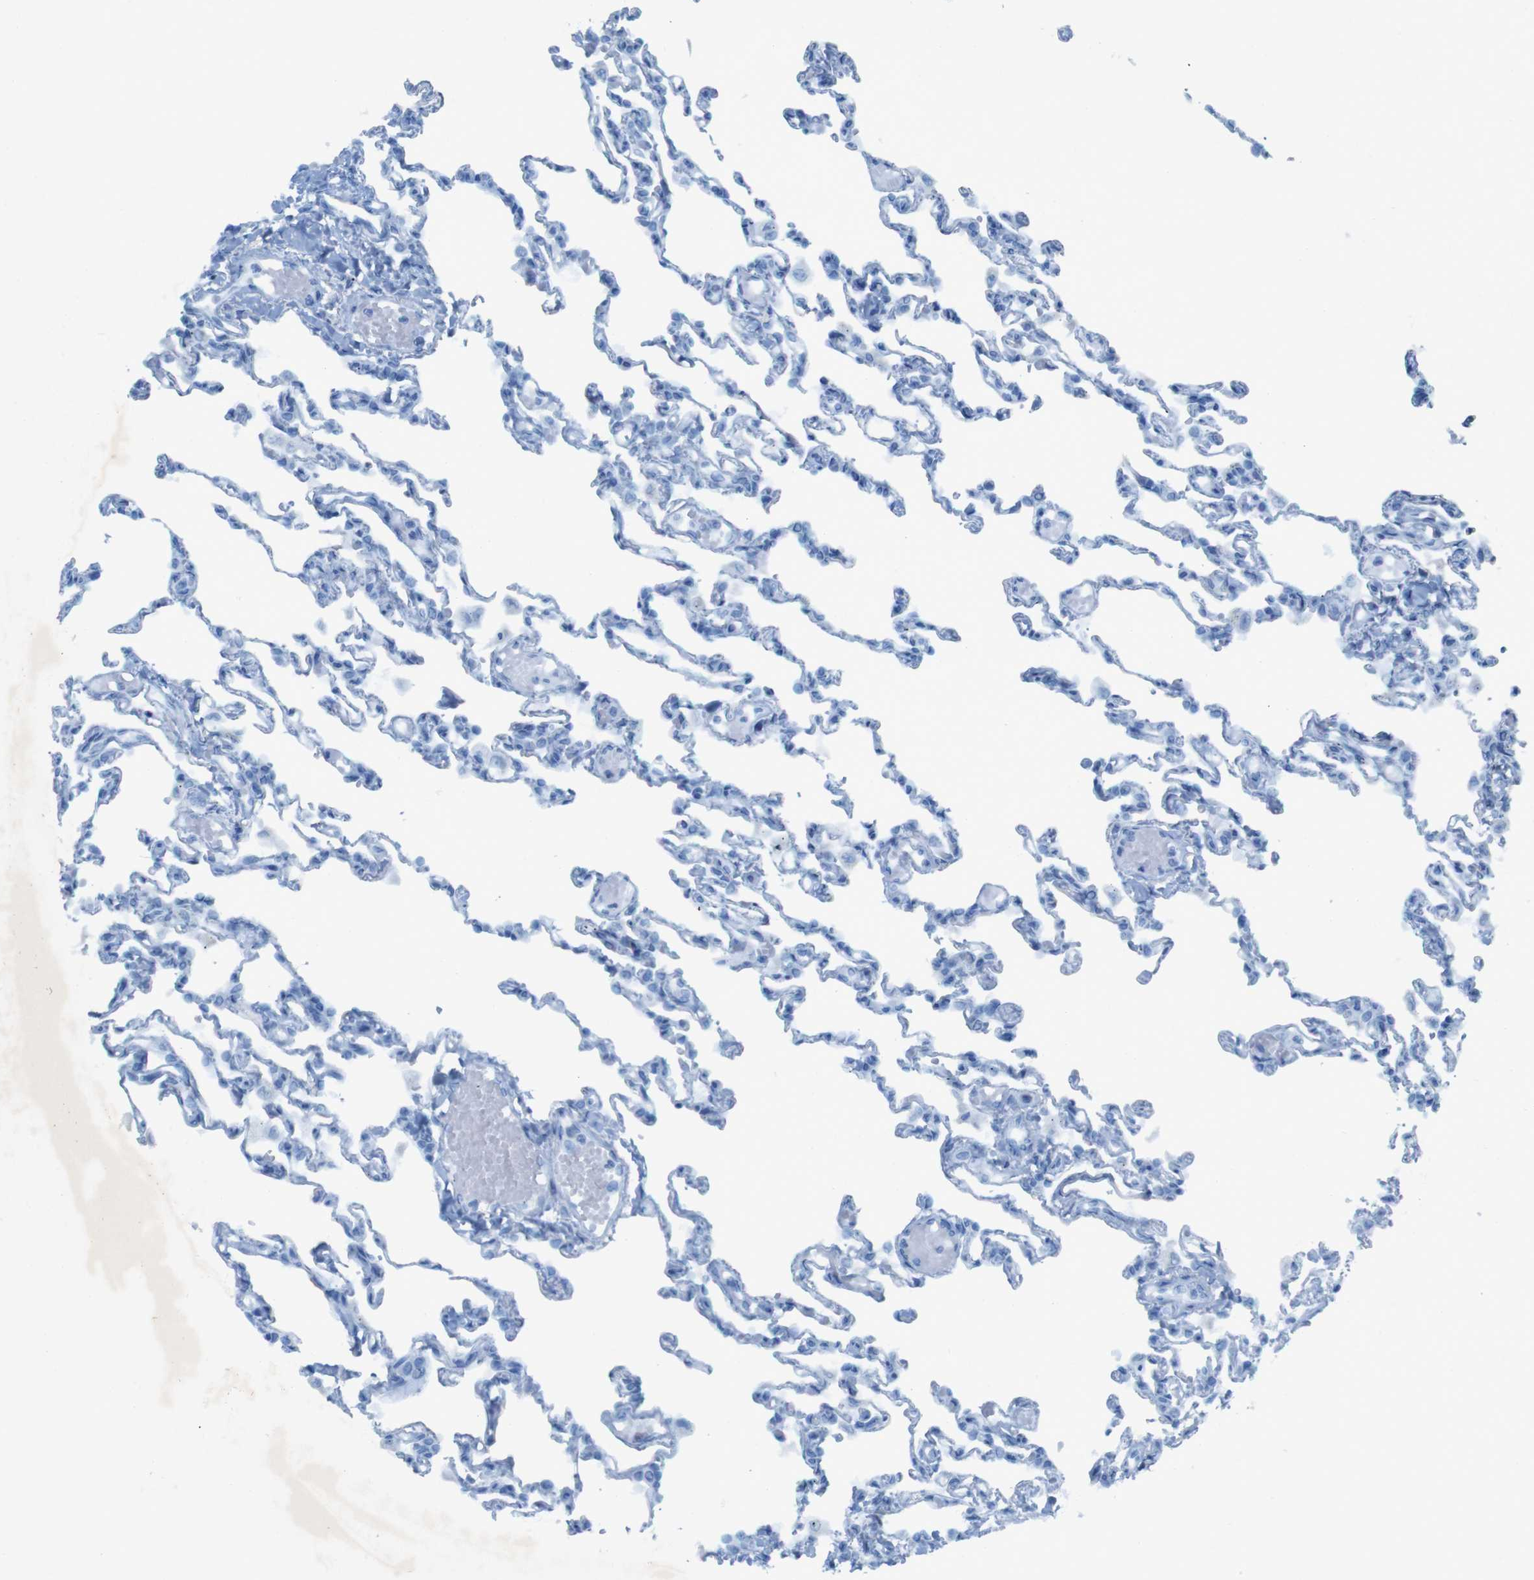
{"staining": {"intensity": "negative", "quantity": "none", "location": "none"}, "tissue": "lung", "cell_type": "Alveolar cells", "image_type": "normal", "snomed": [{"axis": "morphology", "description": "Normal tissue, NOS"}, {"axis": "topography", "description": "Lung"}], "caption": "Photomicrograph shows no significant protein staining in alveolar cells of unremarkable lung. (DAB immunohistochemistry (IHC) visualized using brightfield microscopy, high magnification).", "gene": "MOGAT3", "patient": {"sex": "male", "age": 21}}